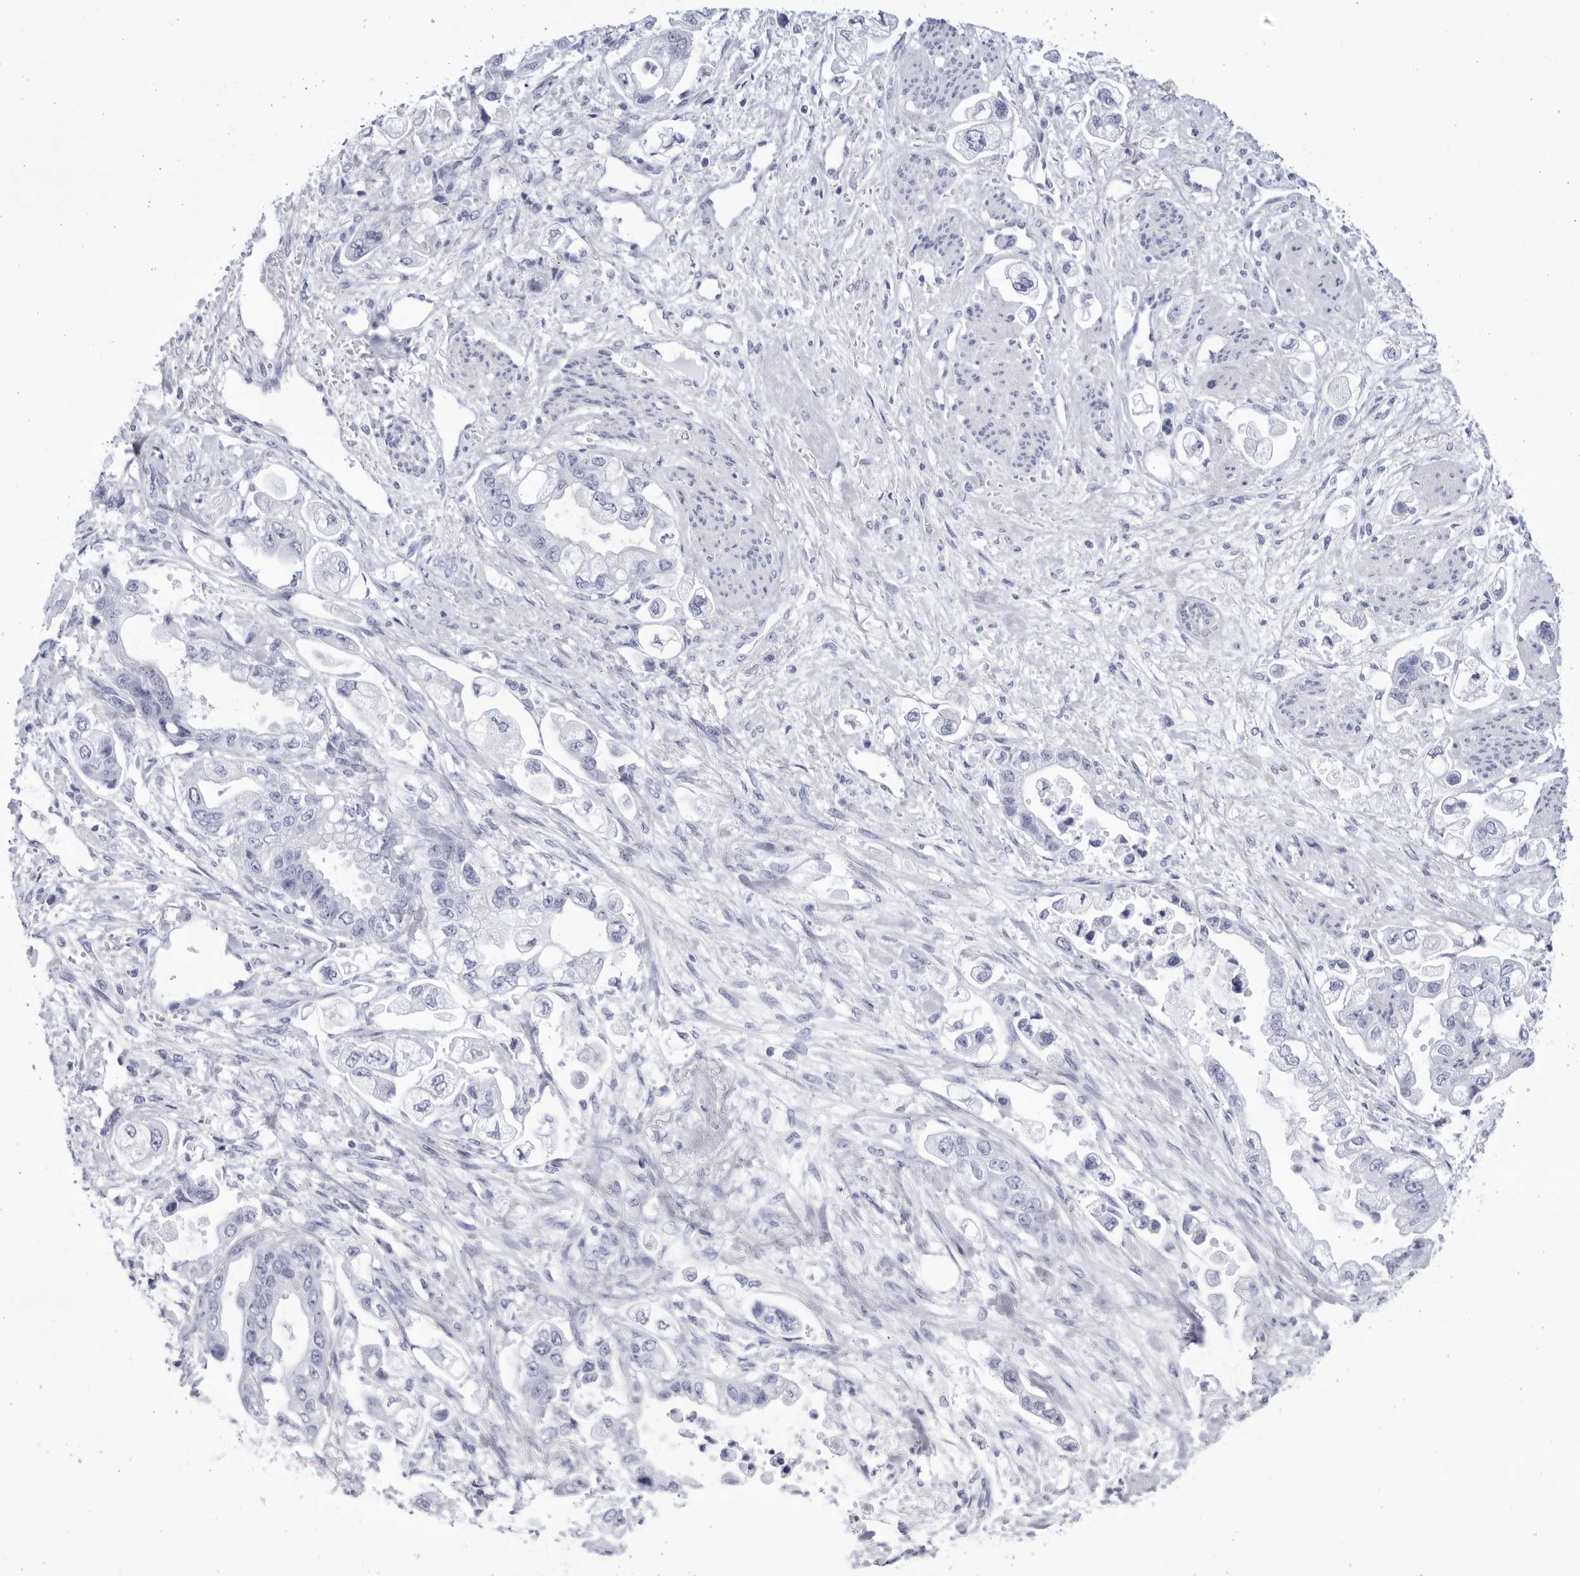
{"staining": {"intensity": "negative", "quantity": "none", "location": "none"}, "tissue": "stomach cancer", "cell_type": "Tumor cells", "image_type": "cancer", "snomed": [{"axis": "morphology", "description": "Adenocarcinoma, NOS"}, {"axis": "topography", "description": "Stomach"}], "caption": "Tumor cells show no significant staining in stomach cancer.", "gene": "CCDC181", "patient": {"sex": "male", "age": 62}}